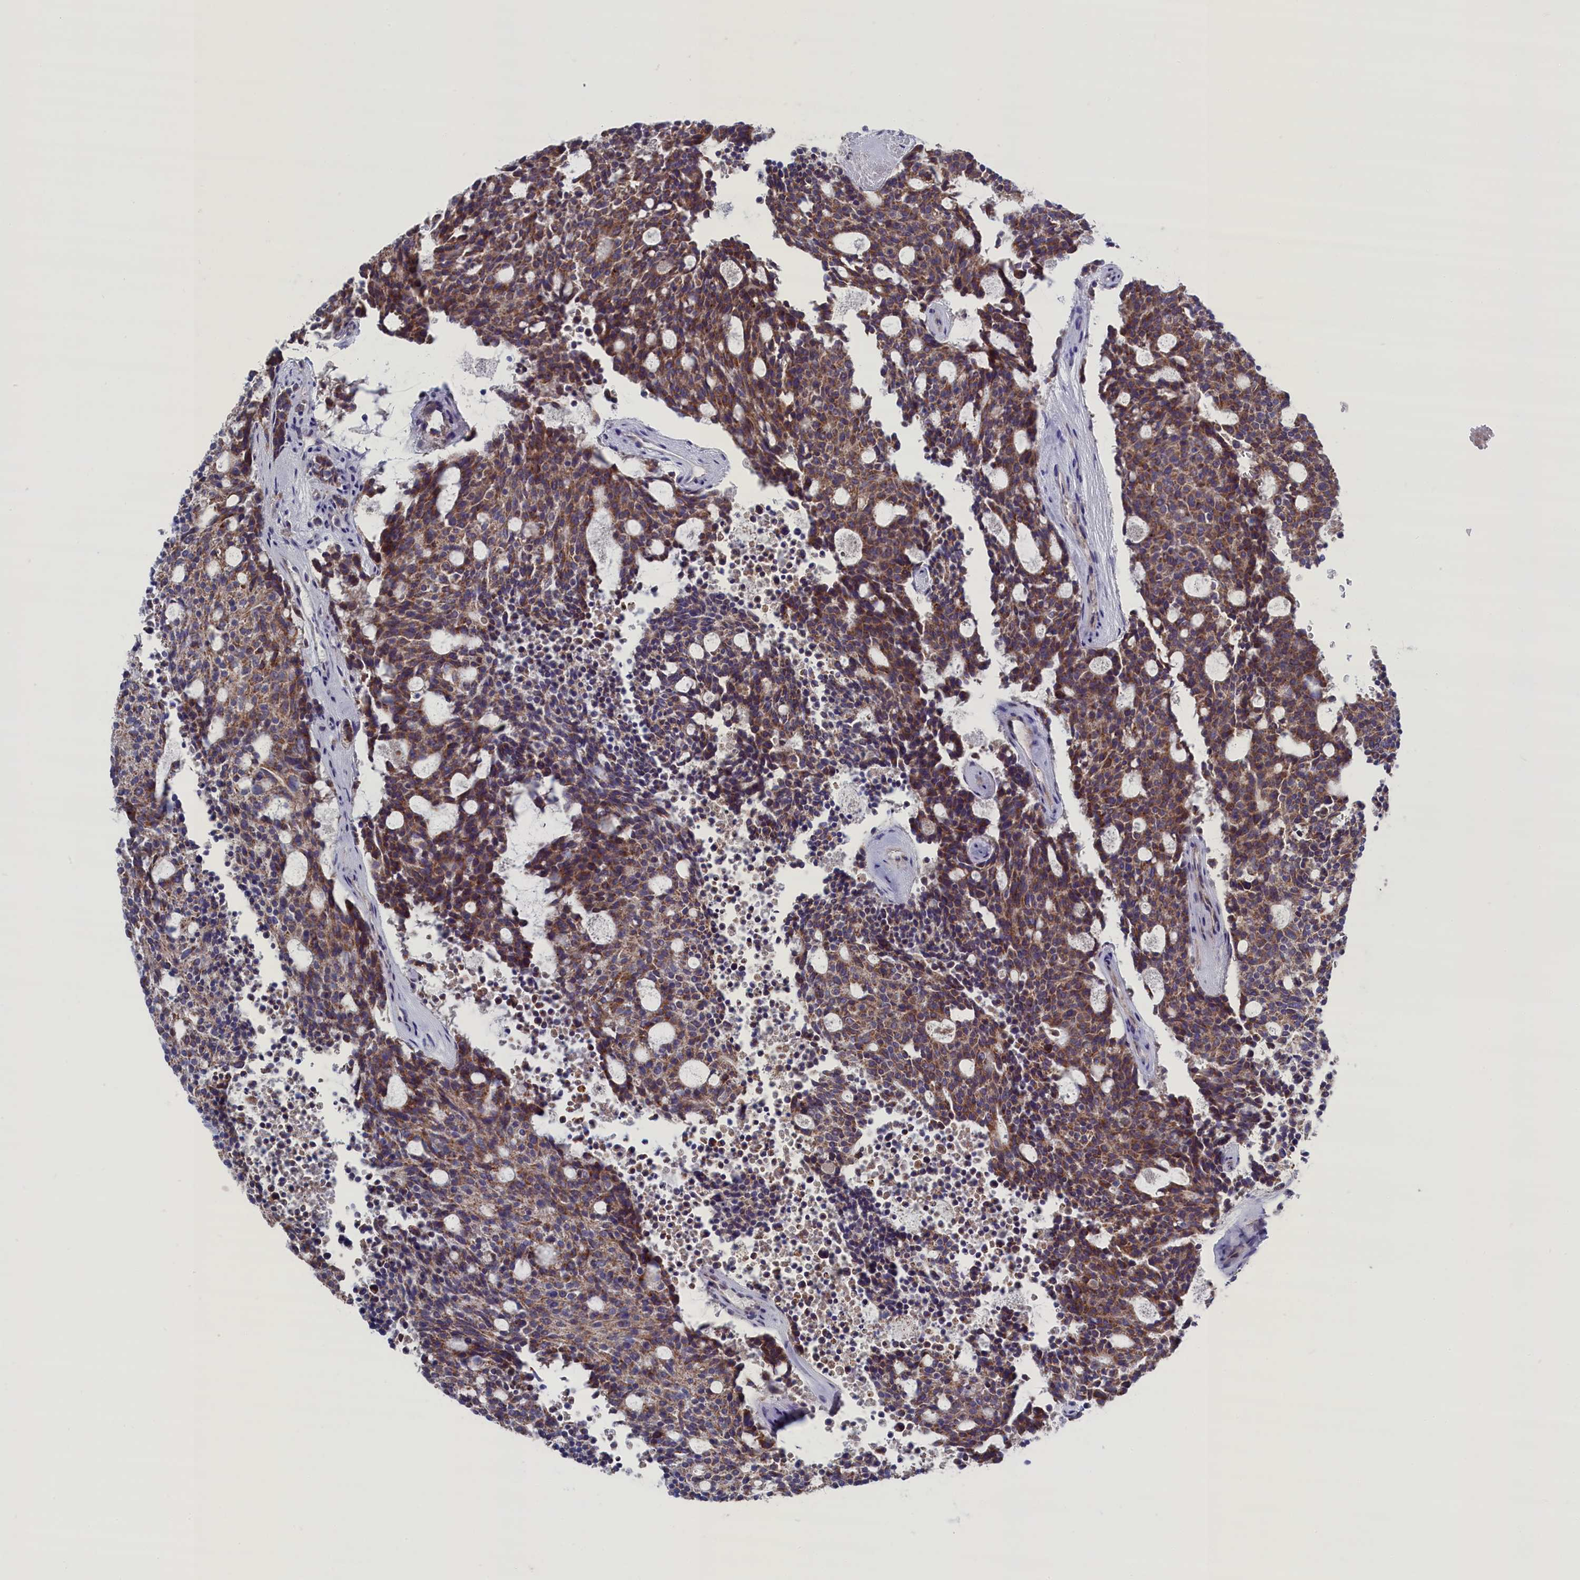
{"staining": {"intensity": "moderate", "quantity": "25%-75%", "location": "cytoplasmic/membranous"}, "tissue": "carcinoid", "cell_type": "Tumor cells", "image_type": "cancer", "snomed": [{"axis": "morphology", "description": "Carcinoid, malignant, NOS"}, {"axis": "topography", "description": "Pancreas"}], "caption": "IHC staining of malignant carcinoid, which displays medium levels of moderate cytoplasmic/membranous staining in approximately 25%-75% of tumor cells indicating moderate cytoplasmic/membranous protein staining. The staining was performed using DAB (brown) for protein detection and nuclei were counterstained in hematoxylin (blue).", "gene": "GPR108", "patient": {"sex": "female", "age": 54}}